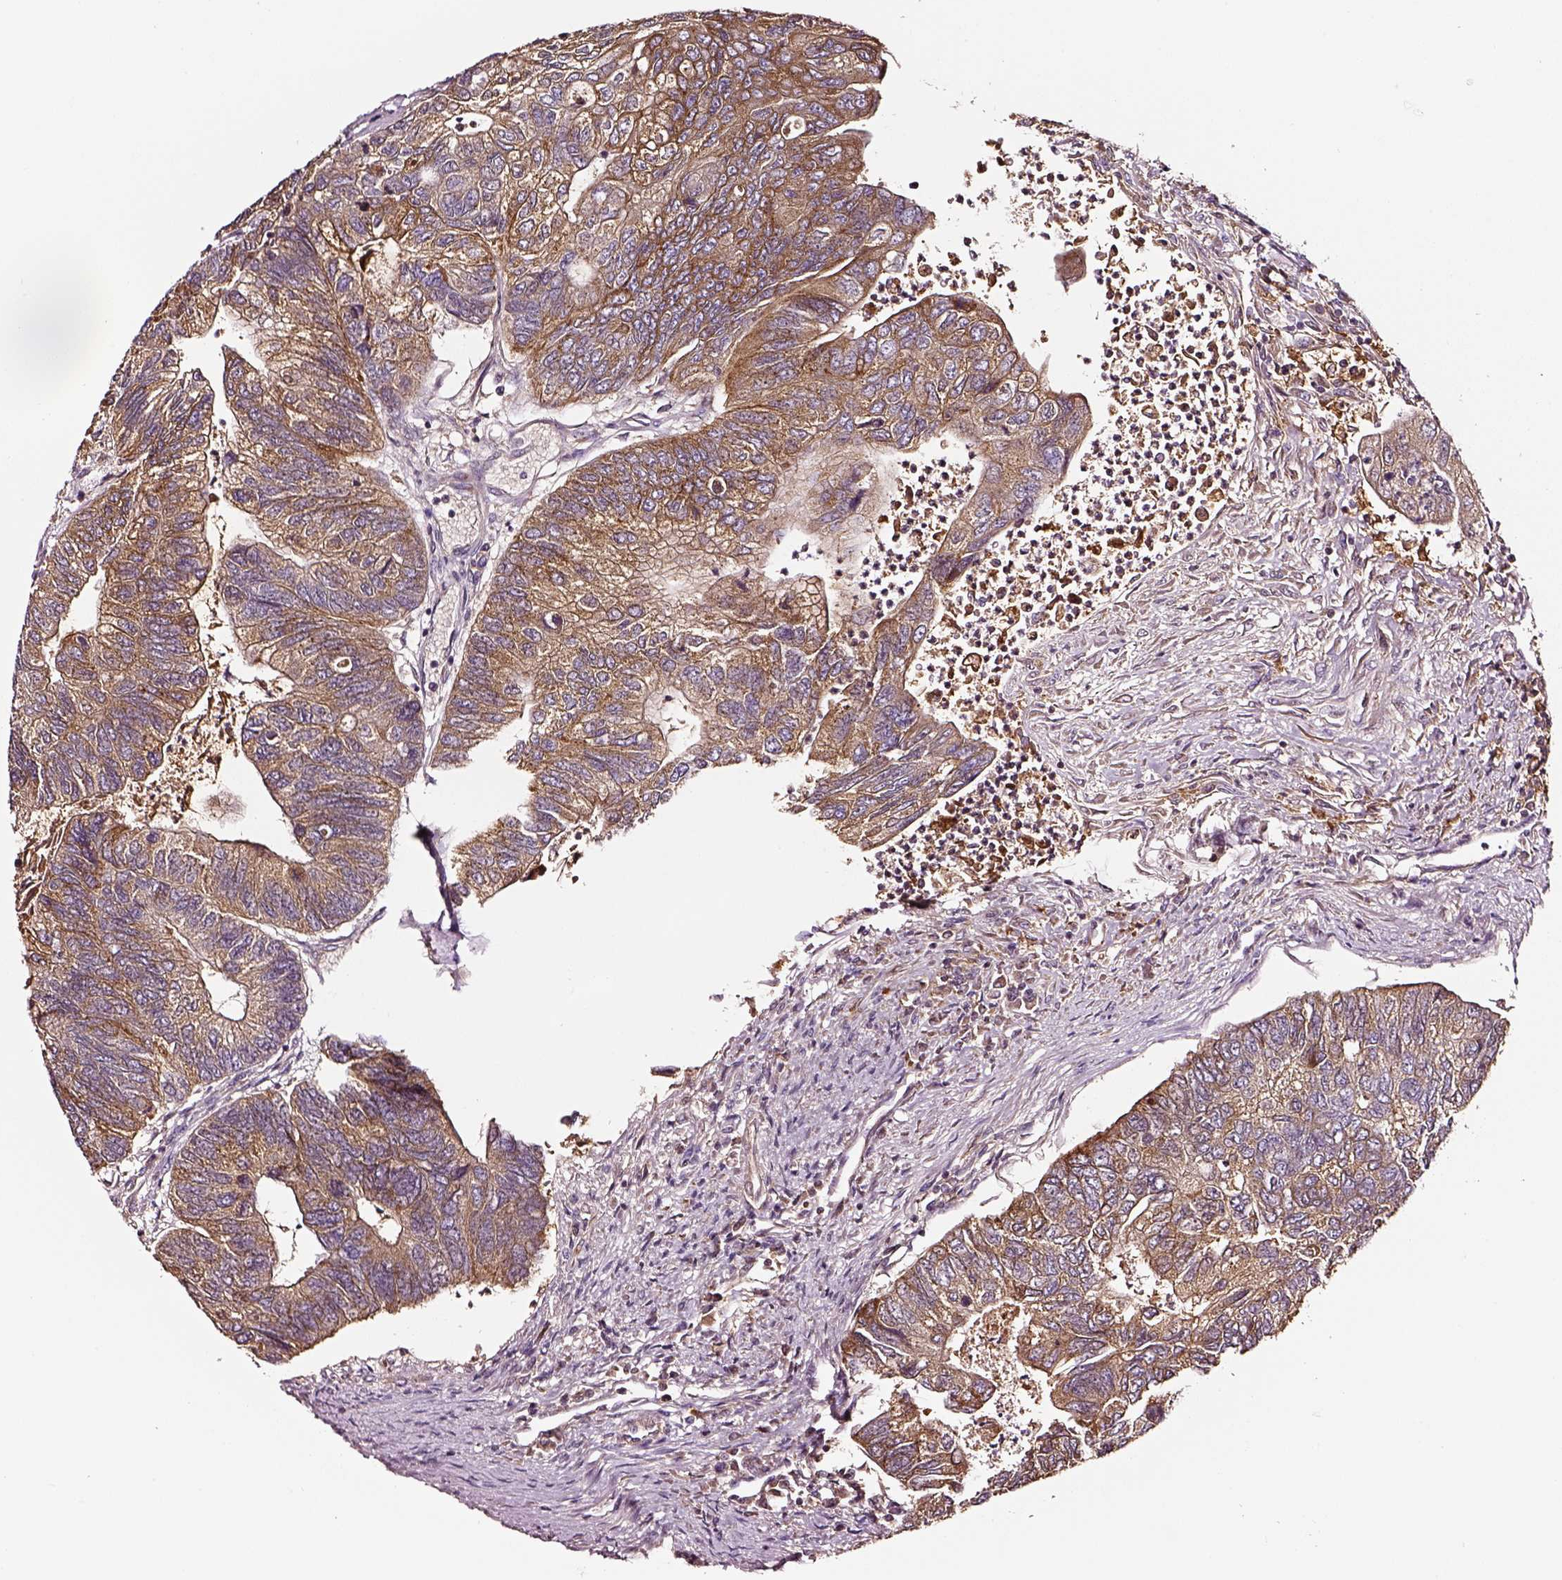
{"staining": {"intensity": "moderate", "quantity": ">75%", "location": "cytoplasmic/membranous"}, "tissue": "colorectal cancer", "cell_type": "Tumor cells", "image_type": "cancer", "snomed": [{"axis": "morphology", "description": "Adenocarcinoma, NOS"}, {"axis": "topography", "description": "Colon"}], "caption": "Colorectal cancer stained for a protein (brown) shows moderate cytoplasmic/membranous positive staining in about >75% of tumor cells.", "gene": "TF", "patient": {"sex": "female", "age": 67}}